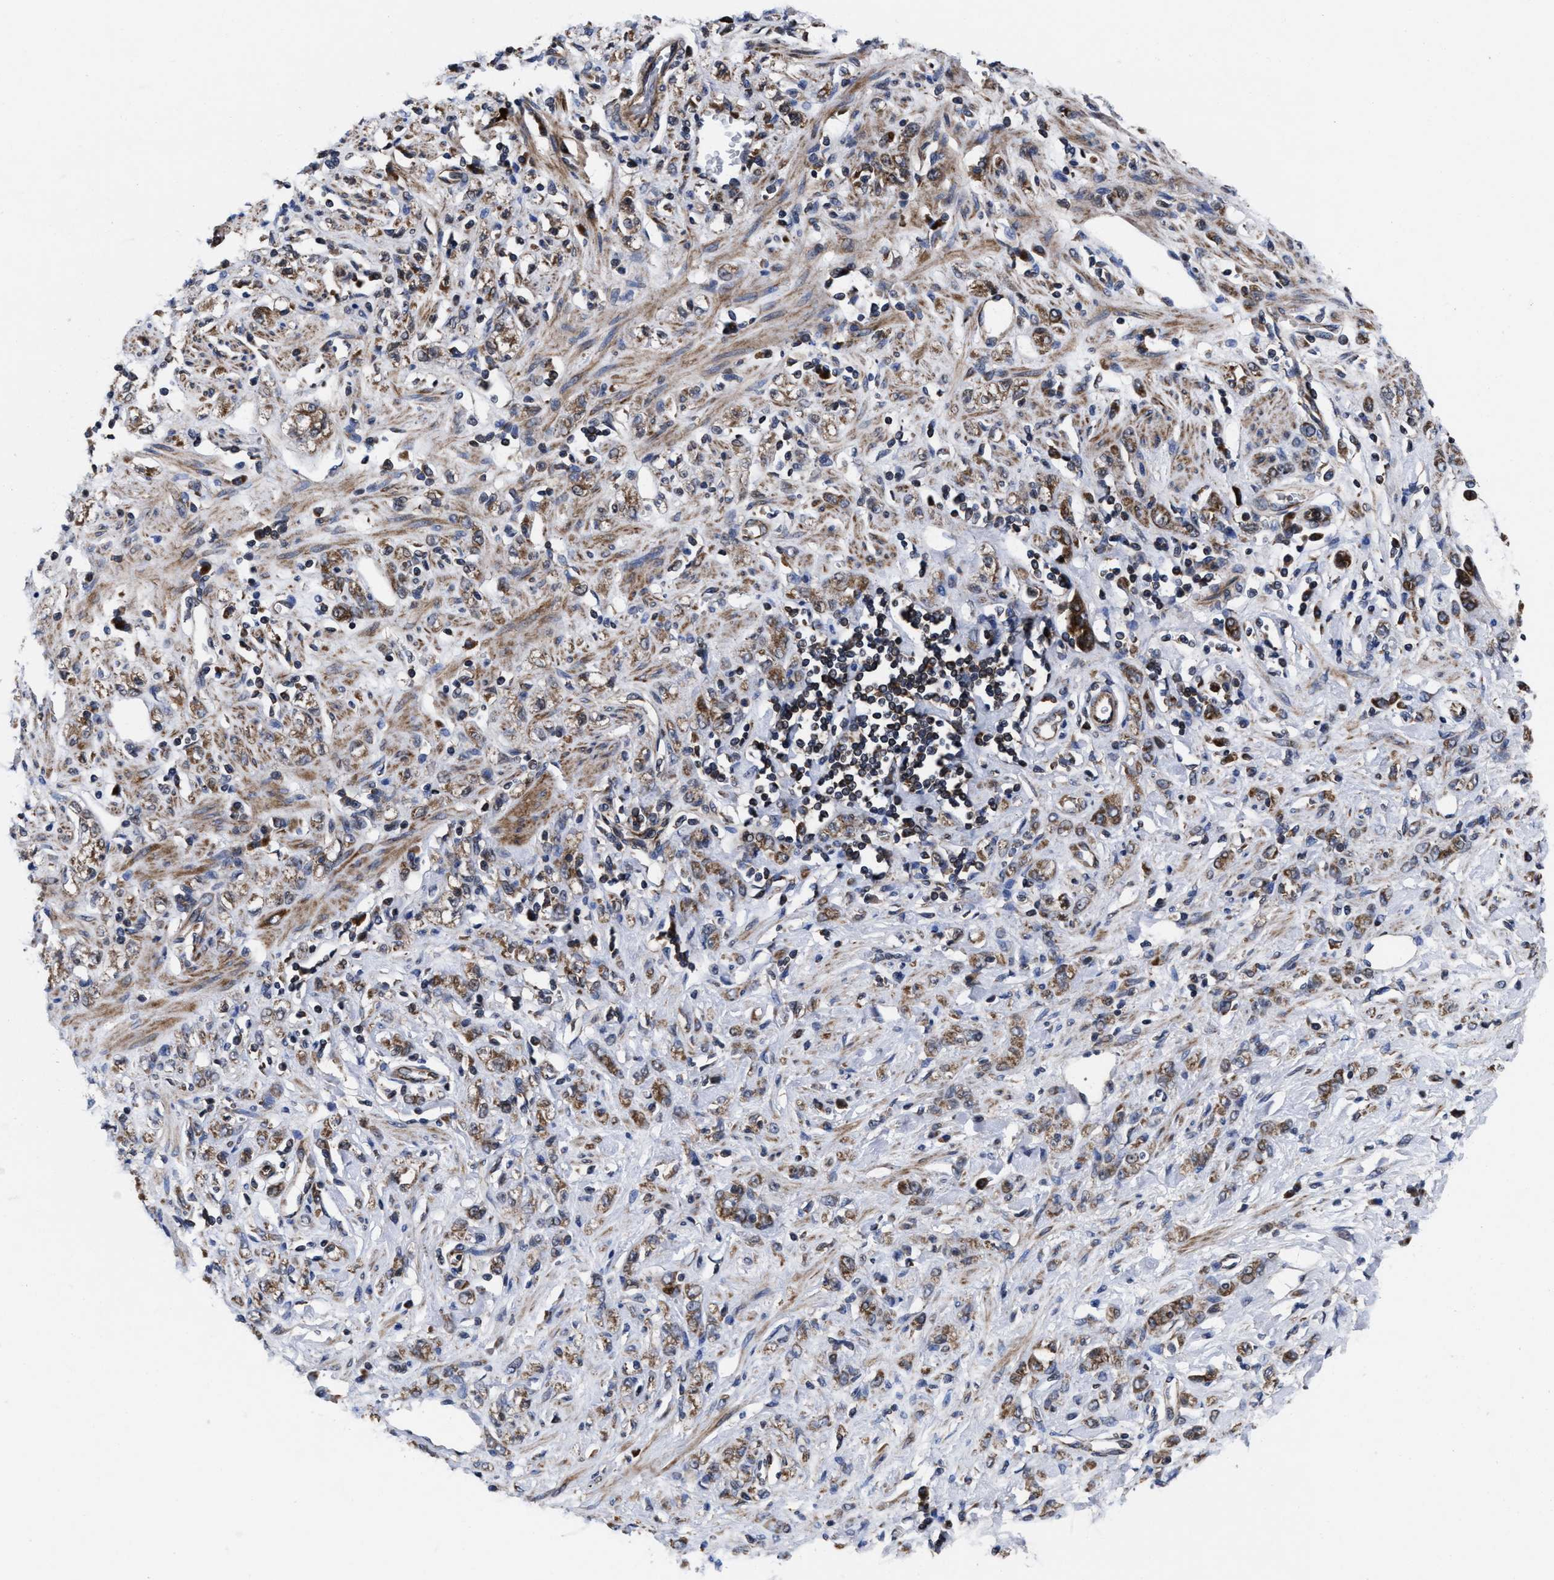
{"staining": {"intensity": "moderate", "quantity": ">75%", "location": "cytoplasmic/membranous"}, "tissue": "stomach cancer", "cell_type": "Tumor cells", "image_type": "cancer", "snomed": [{"axis": "morphology", "description": "Normal tissue, NOS"}, {"axis": "morphology", "description": "Adenocarcinoma, NOS"}, {"axis": "topography", "description": "Stomach"}], "caption": "Protein staining by immunohistochemistry reveals moderate cytoplasmic/membranous expression in approximately >75% of tumor cells in stomach cancer (adenocarcinoma).", "gene": "MRPL50", "patient": {"sex": "male", "age": 82}}